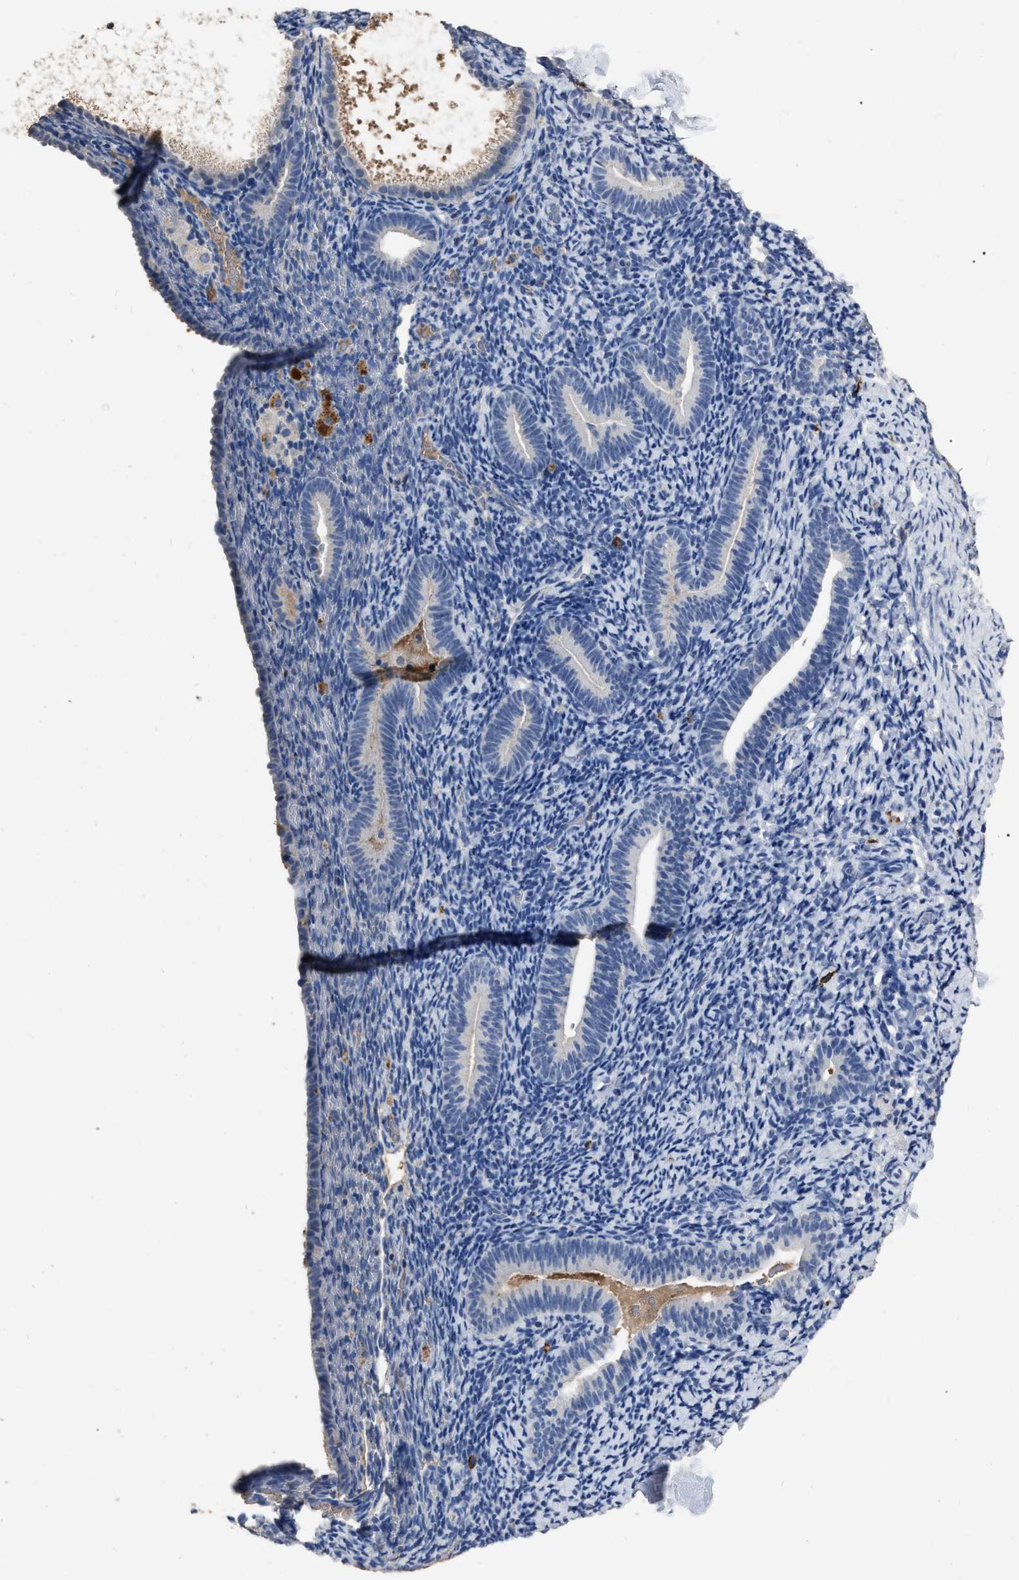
{"staining": {"intensity": "negative", "quantity": "none", "location": "none"}, "tissue": "endometrium", "cell_type": "Cells in endometrial stroma", "image_type": "normal", "snomed": [{"axis": "morphology", "description": "Normal tissue, NOS"}, {"axis": "topography", "description": "Endometrium"}], "caption": "Histopathology image shows no significant protein staining in cells in endometrial stroma of benign endometrium.", "gene": "HABP2", "patient": {"sex": "female", "age": 51}}